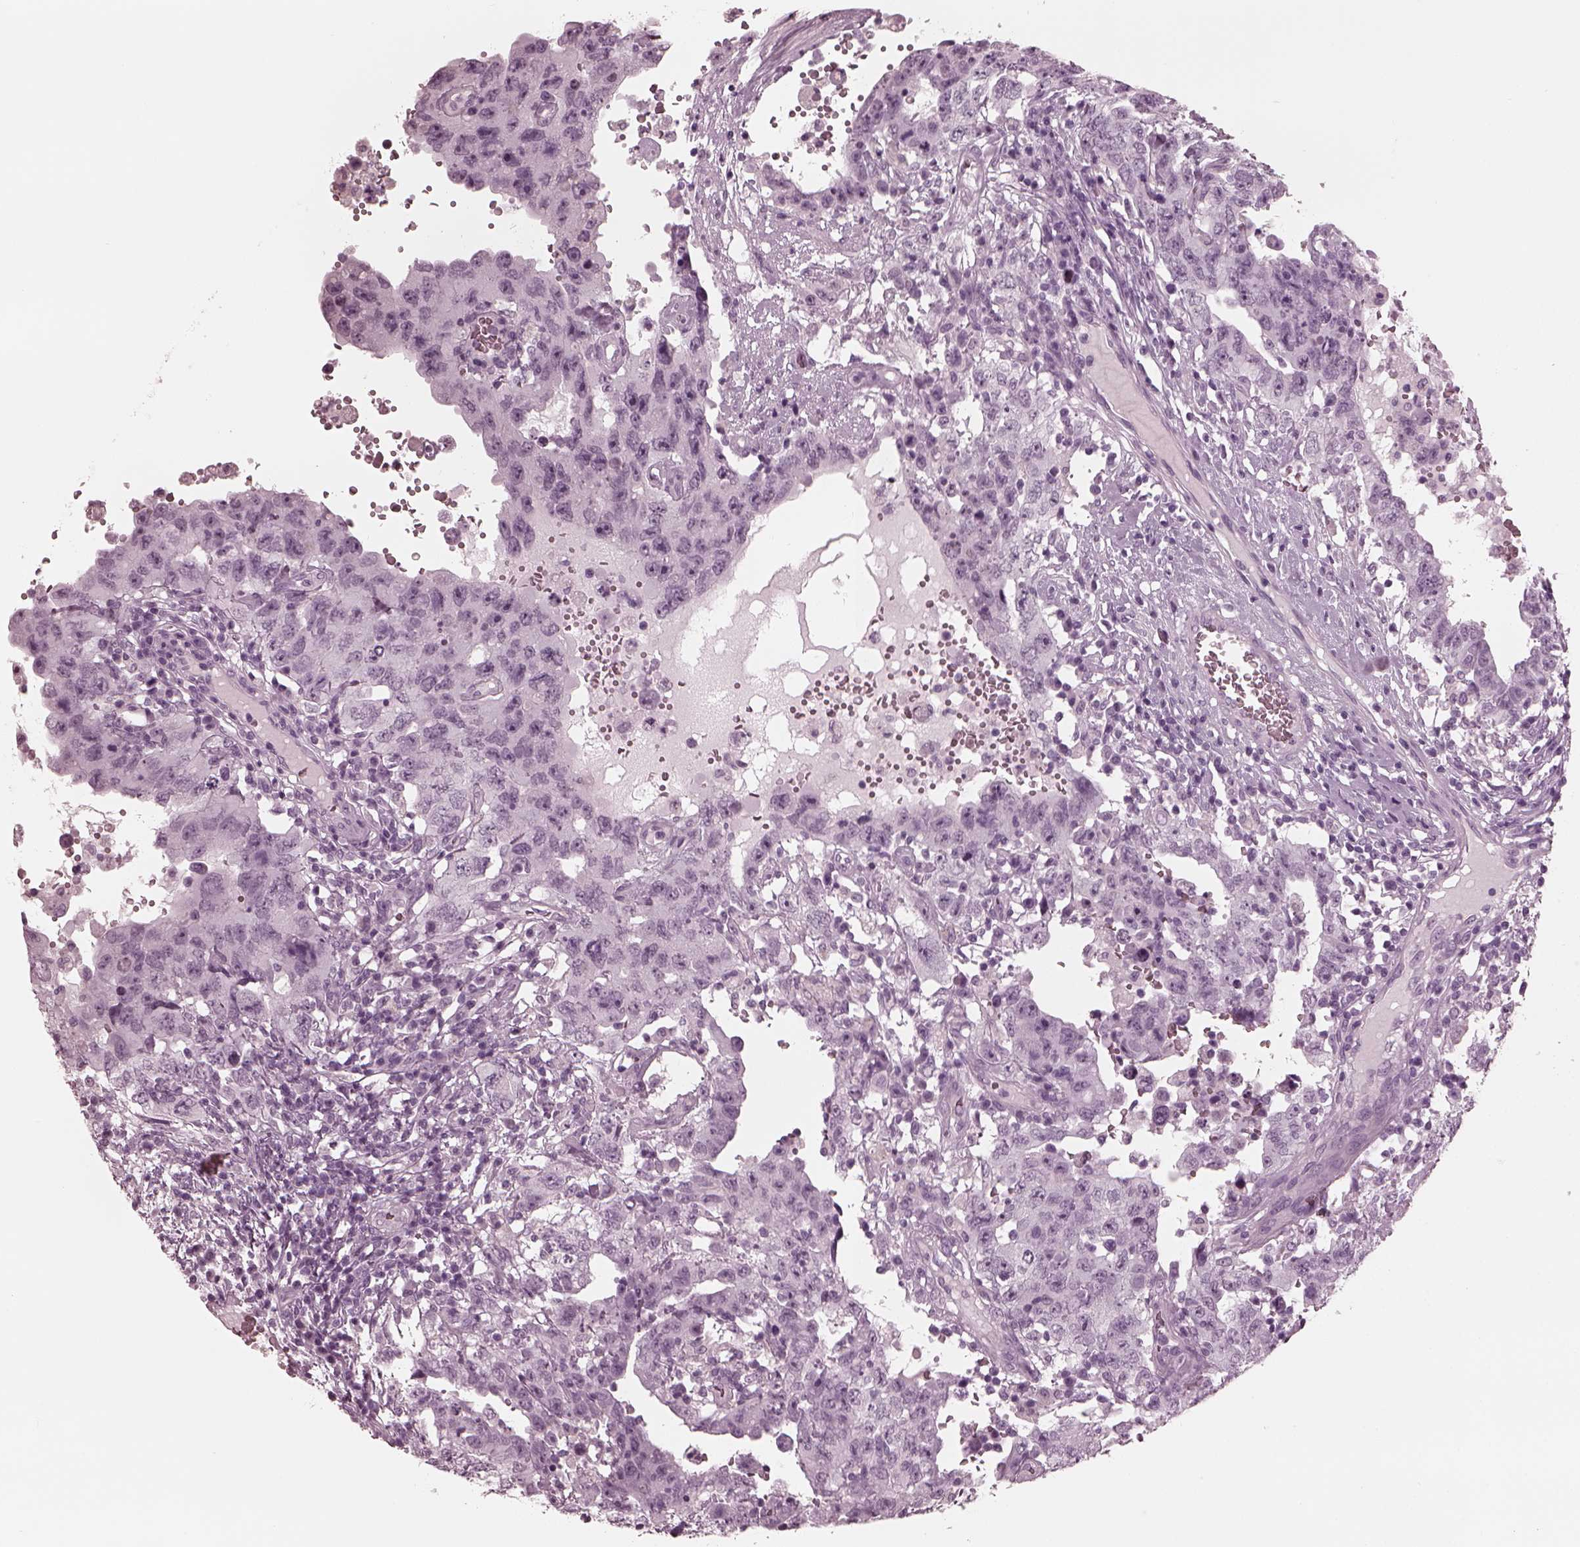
{"staining": {"intensity": "negative", "quantity": "none", "location": "none"}, "tissue": "testis cancer", "cell_type": "Tumor cells", "image_type": "cancer", "snomed": [{"axis": "morphology", "description": "Carcinoma, Embryonal, NOS"}, {"axis": "topography", "description": "Testis"}], "caption": "A photomicrograph of testis cancer (embryonal carcinoma) stained for a protein reveals no brown staining in tumor cells.", "gene": "GRM6", "patient": {"sex": "male", "age": 26}}